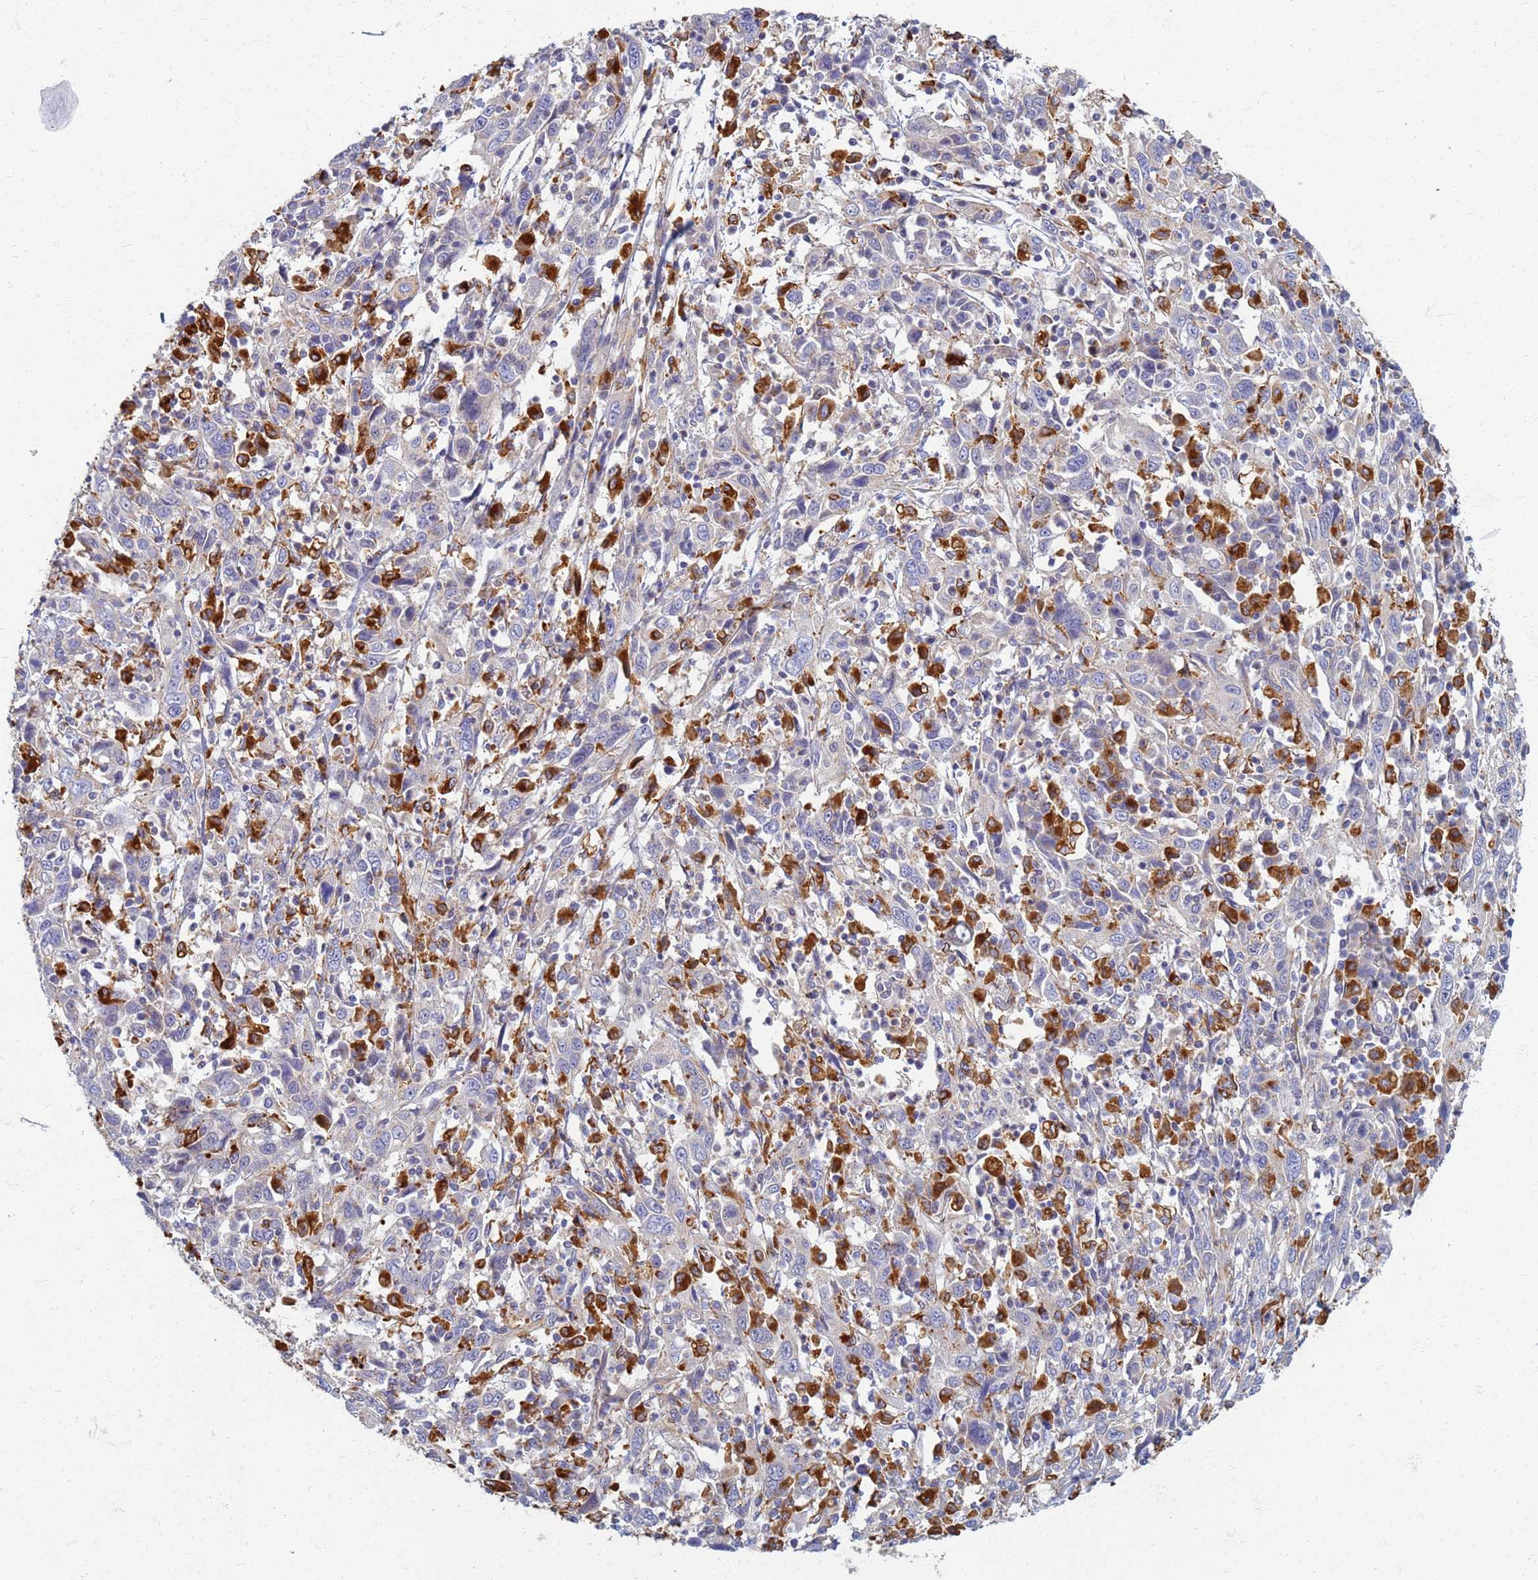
{"staining": {"intensity": "negative", "quantity": "none", "location": "none"}, "tissue": "cervical cancer", "cell_type": "Tumor cells", "image_type": "cancer", "snomed": [{"axis": "morphology", "description": "Squamous cell carcinoma, NOS"}, {"axis": "topography", "description": "Cervix"}], "caption": "Tumor cells show no significant expression in cervical cancer (squamous cell carcinoma). (Brightfield microscopy of DAB (3,3'-diaminobenzidine) immunohistochemistry (IHC) at high magnification).", "gene": "ATP6V1E1", "patient": {"sex": "female", "age": 46}}